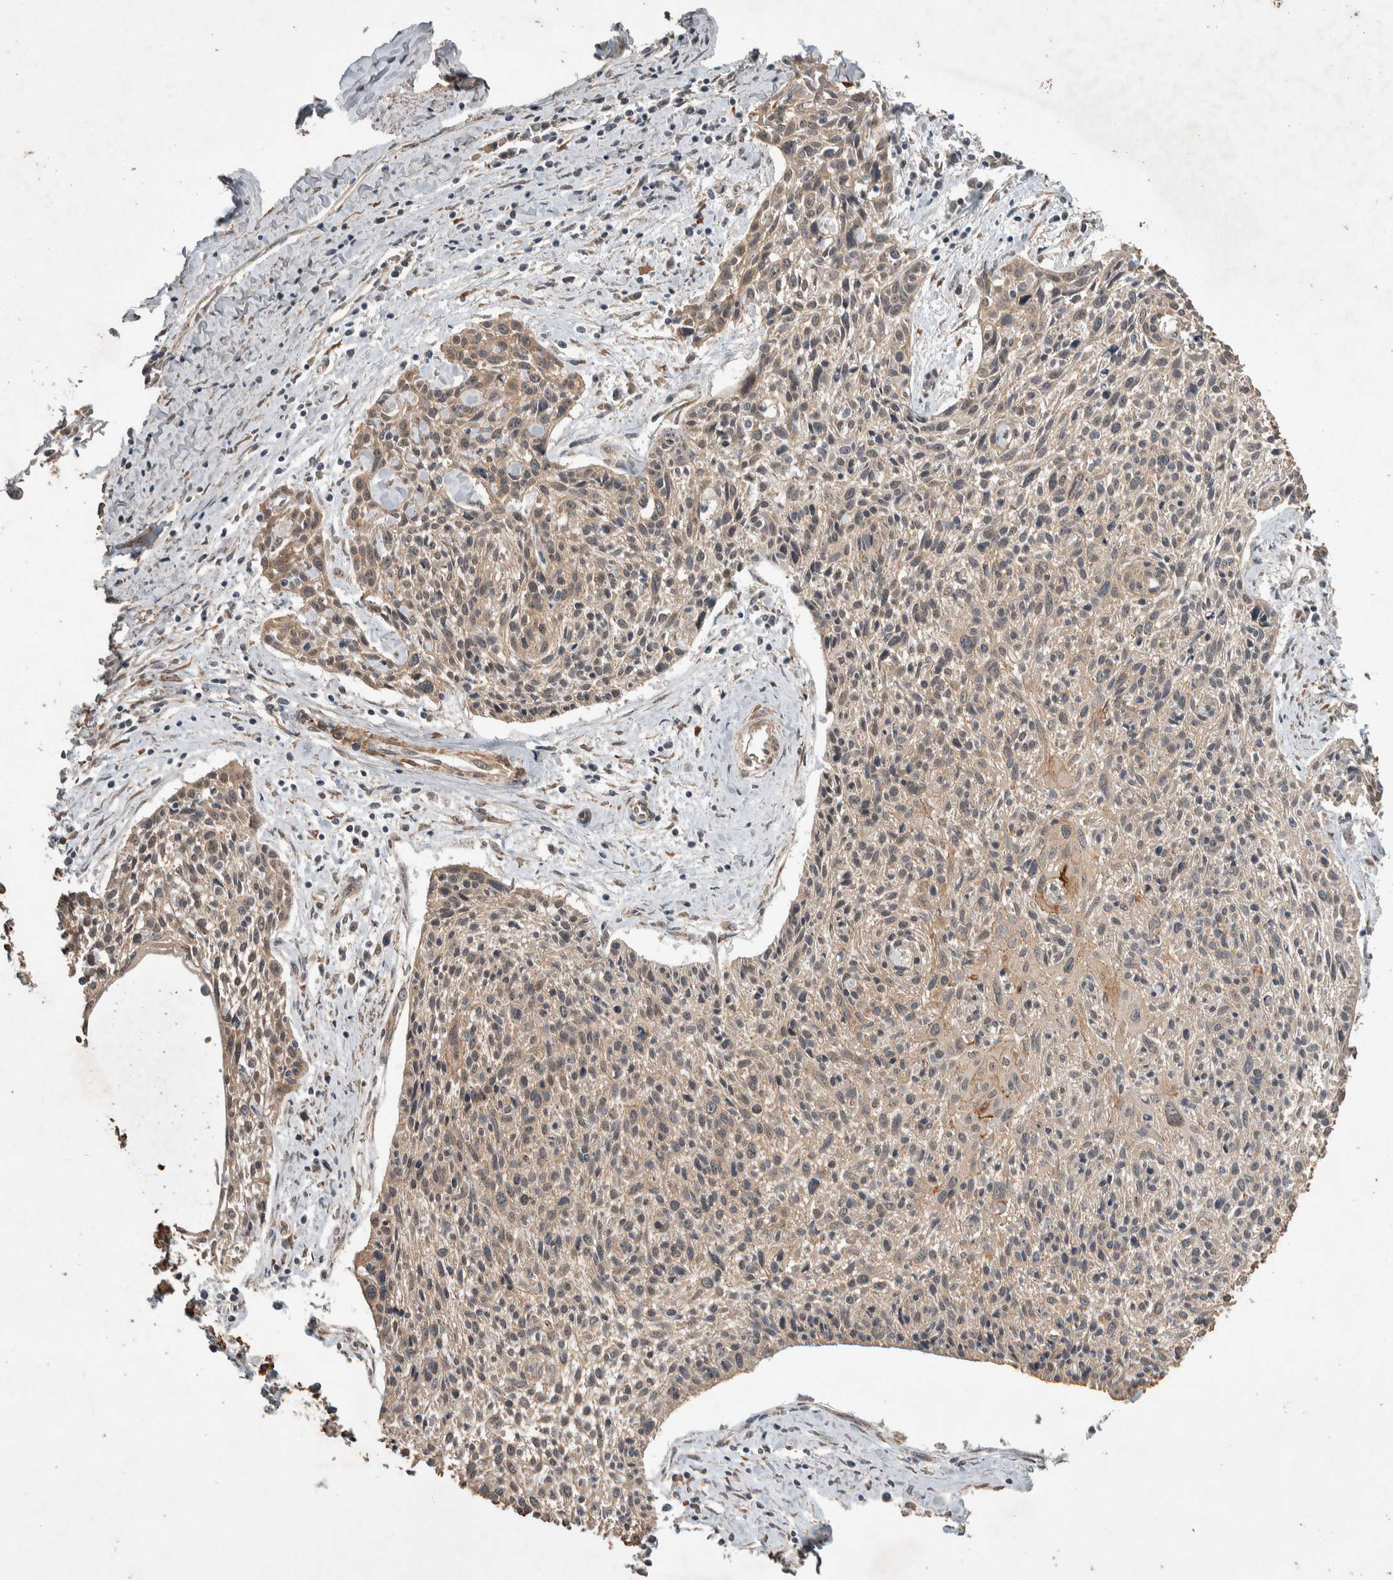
{"staining": {"intensity": "weak", "quantity": ">75%", "location": "cytoplasmic/membranous"}, "tissue": "cervical cancer", "cell_type": "Tumor cells", "image_type": "cancer", "snomed": [{"axis": "morphology", "description": "Squamous cell carcinoma, NOS"}, {"axis": "topography", "description": "Cervix"}], "caption": "The micrograph shows a brown stain indicating the presence of a protein in the cytoplasmic/membranous of tumor cells in cervical cancer. The staining was performed using DAB (3,3'-diaminobenzidine), with brown indicating positive protein expression. Nuclei are stained blue with hematoxylin.", "gene": "DVL2", "patient": {"sex": "female", "age": 51}}